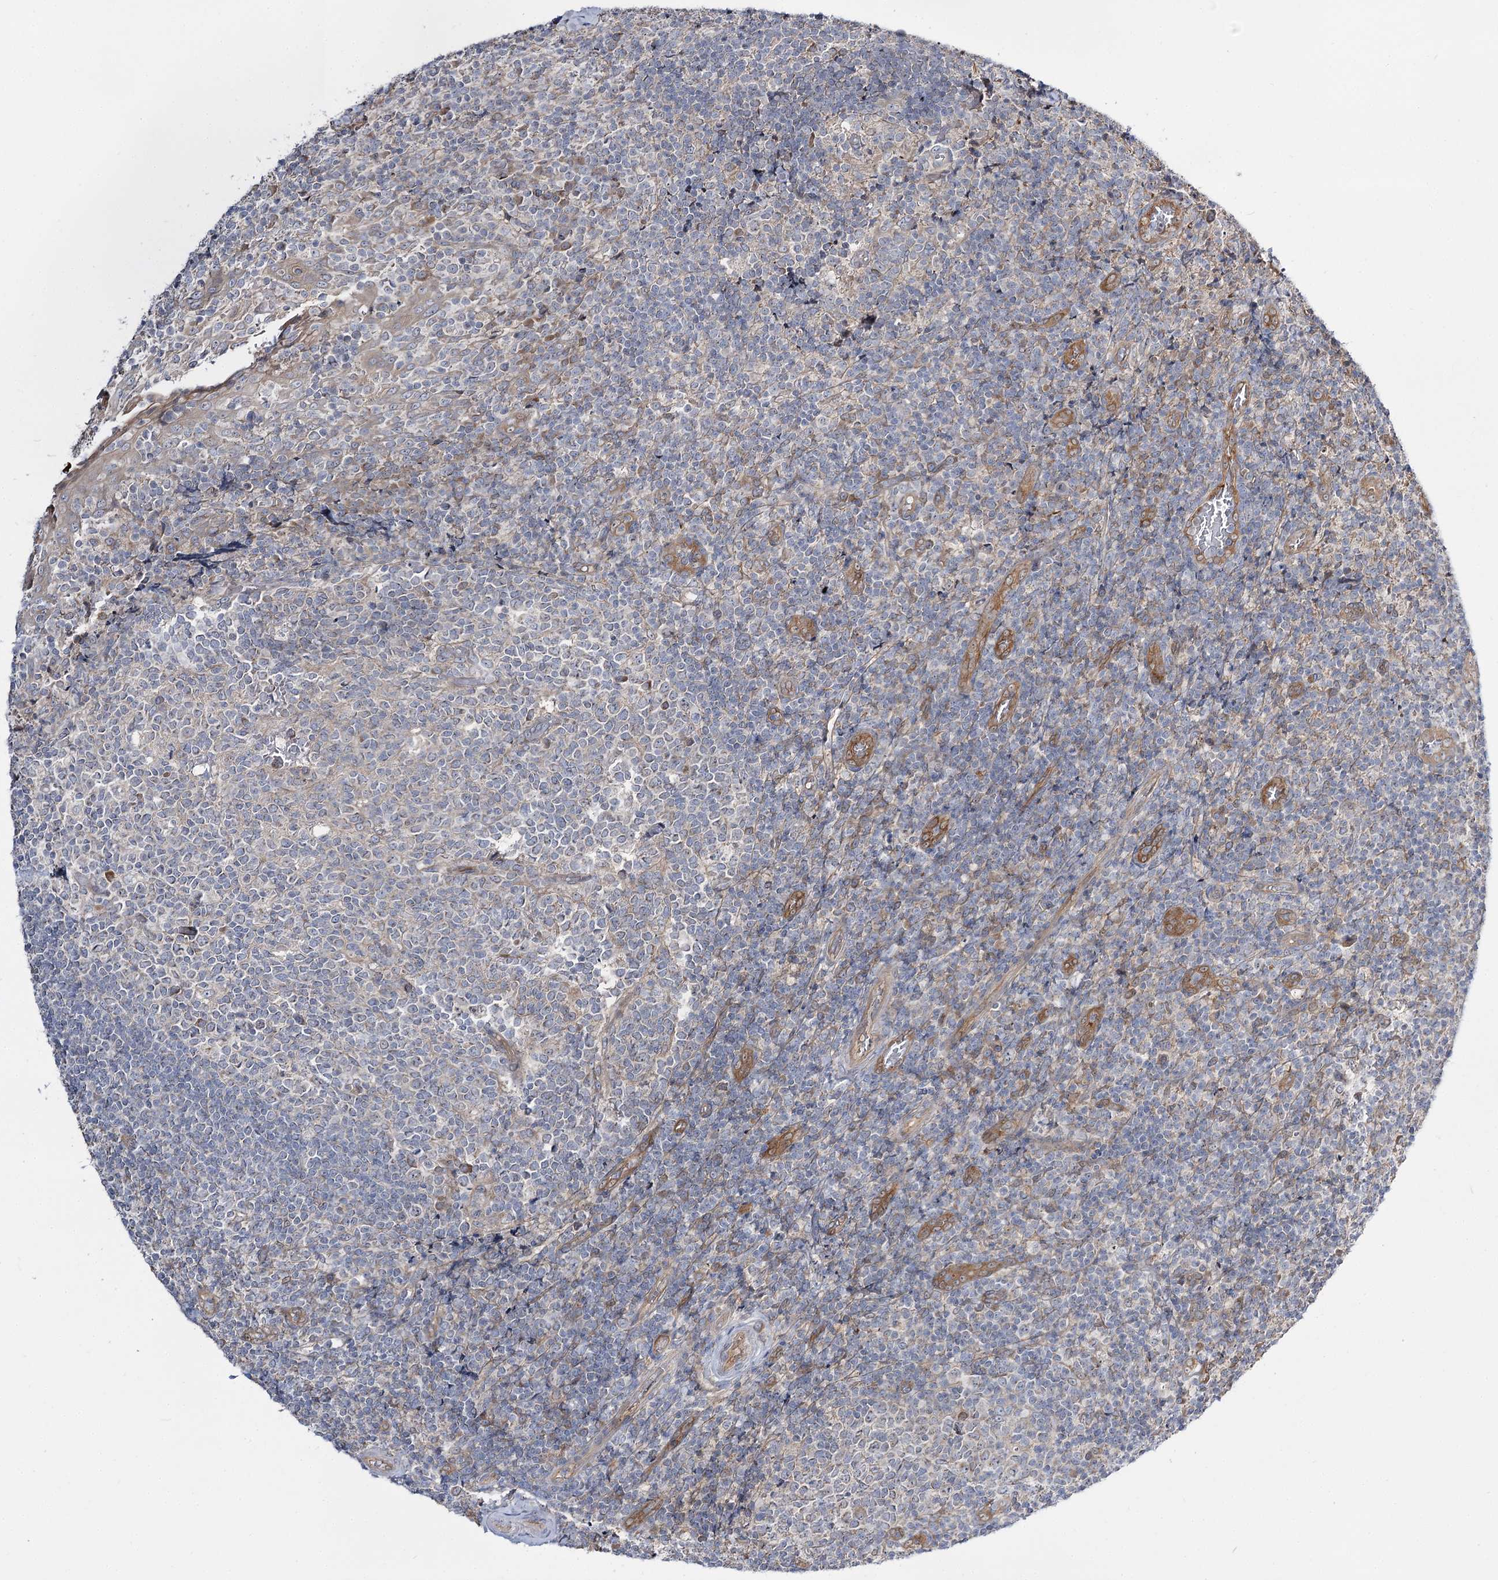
{"staining": {"intensity": "negative", "quantity": "none", "location": "none"}, "tissue": "tonsil", "cell_type": "Germinal center cells", "image_type": "normal", "snomed": [{"axis": "morphology", "description": "Normal tissue, NOS"}, {"axis": "topography", "description": "Tonsil"}], "caption": "Immunohistochemistry (IHC) photomicrograph of unremarkable tonsil: tonsil stained with DAB reveals no significant protein positivity in germinal center cells. Nuclei are stained in blue.", "gene": "C11orf80", "patient": {"sex": "female", "age": 19}}